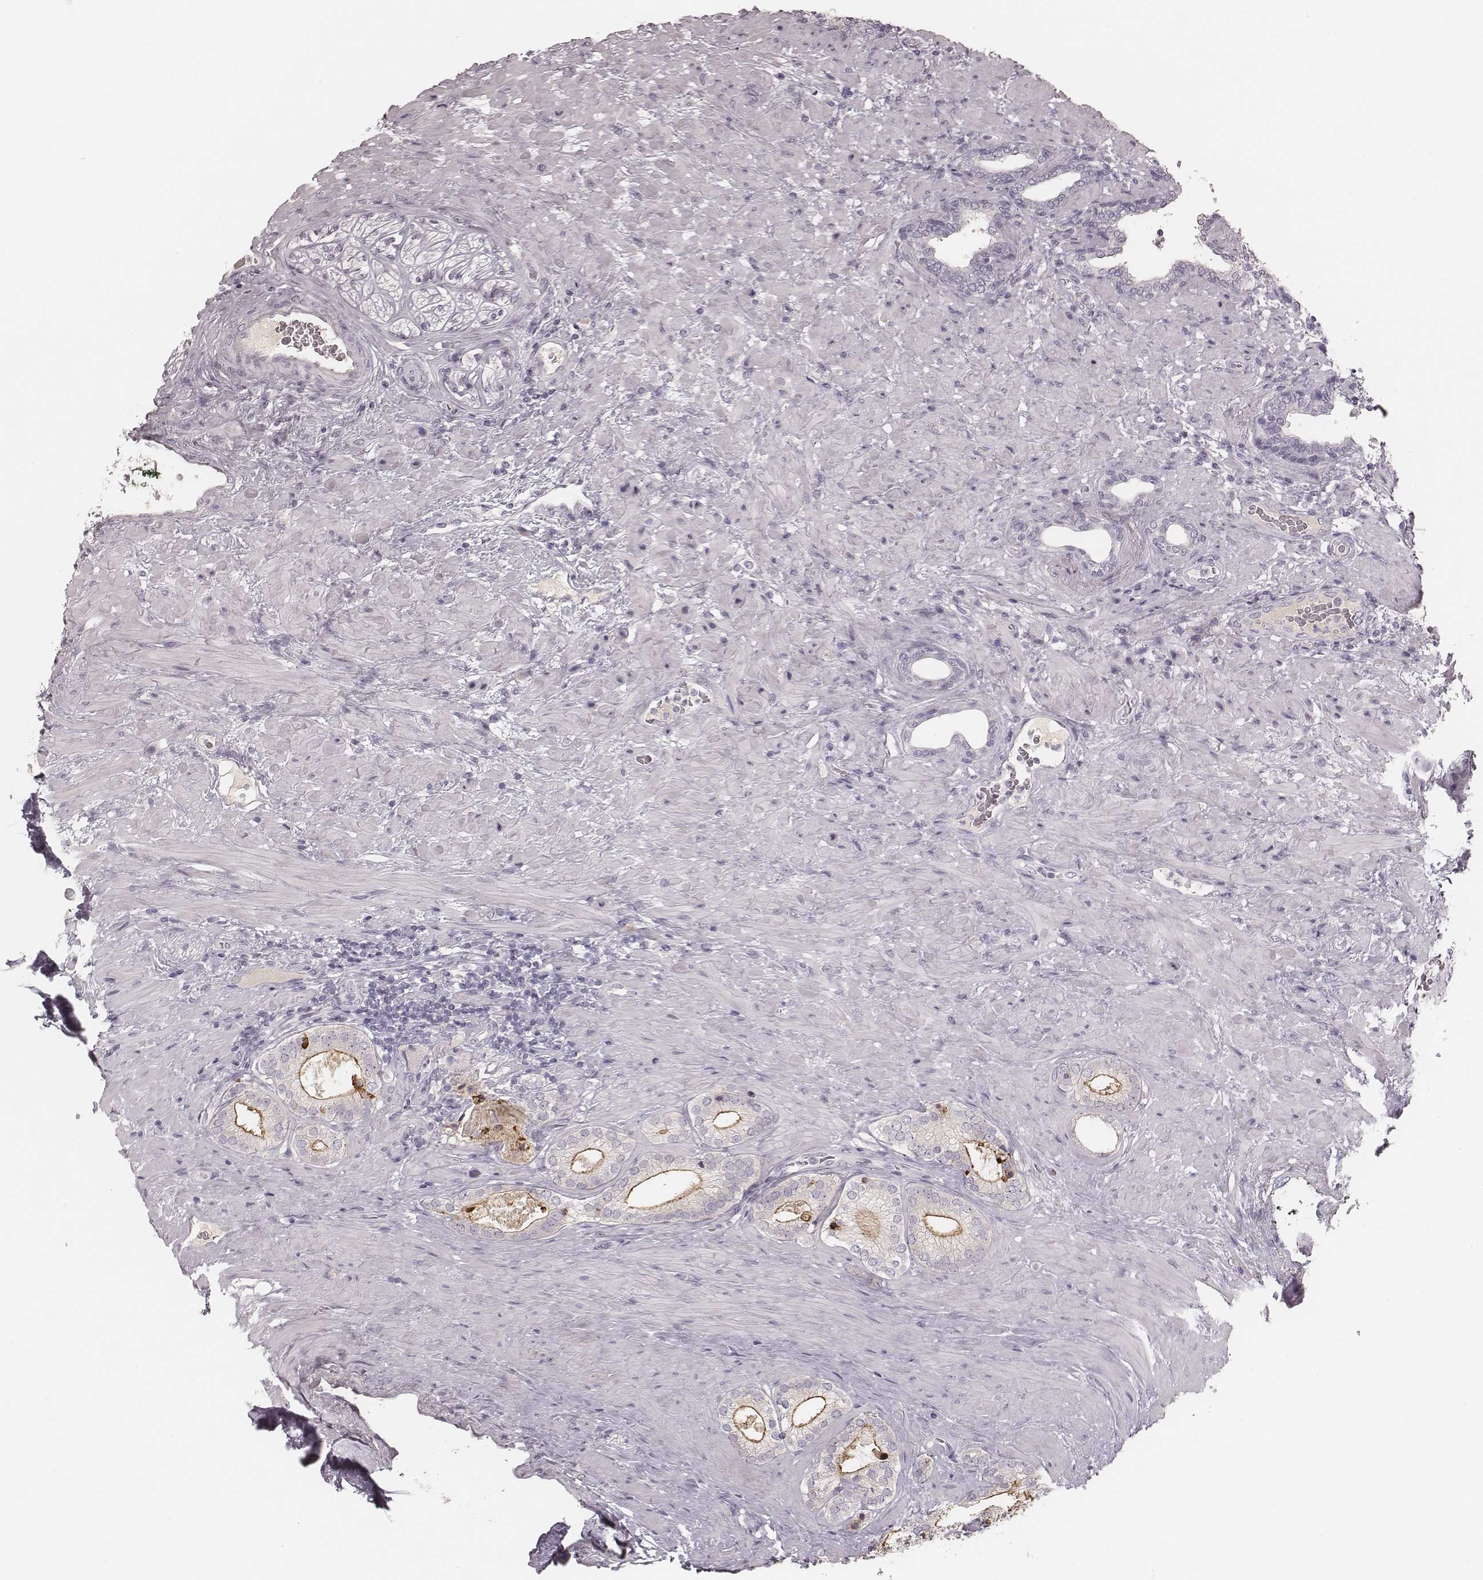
{"staining": {"intensity": "moderate", "quantity": "<25%", "location": "cytoplasmic/membranous"}, "tissue": "prostate cancer", "cell_type": "Tumor cells", "image_type": "cancer", "snomed": [{"axis": "morphology", "description": "Adenocarcinoma, Low grade"}, {"axis": "topography", "description": "Prostate and seminal vesicle, NOS"}], "caption": "A brown stain highlights moderate cytoplasmic/membranous positivity of a protein in human adenocarcinoma (low-grade) (prostate) tumor cells.", "gene": "SMIM24", "patient": {"sex": "male", "age": 61}}